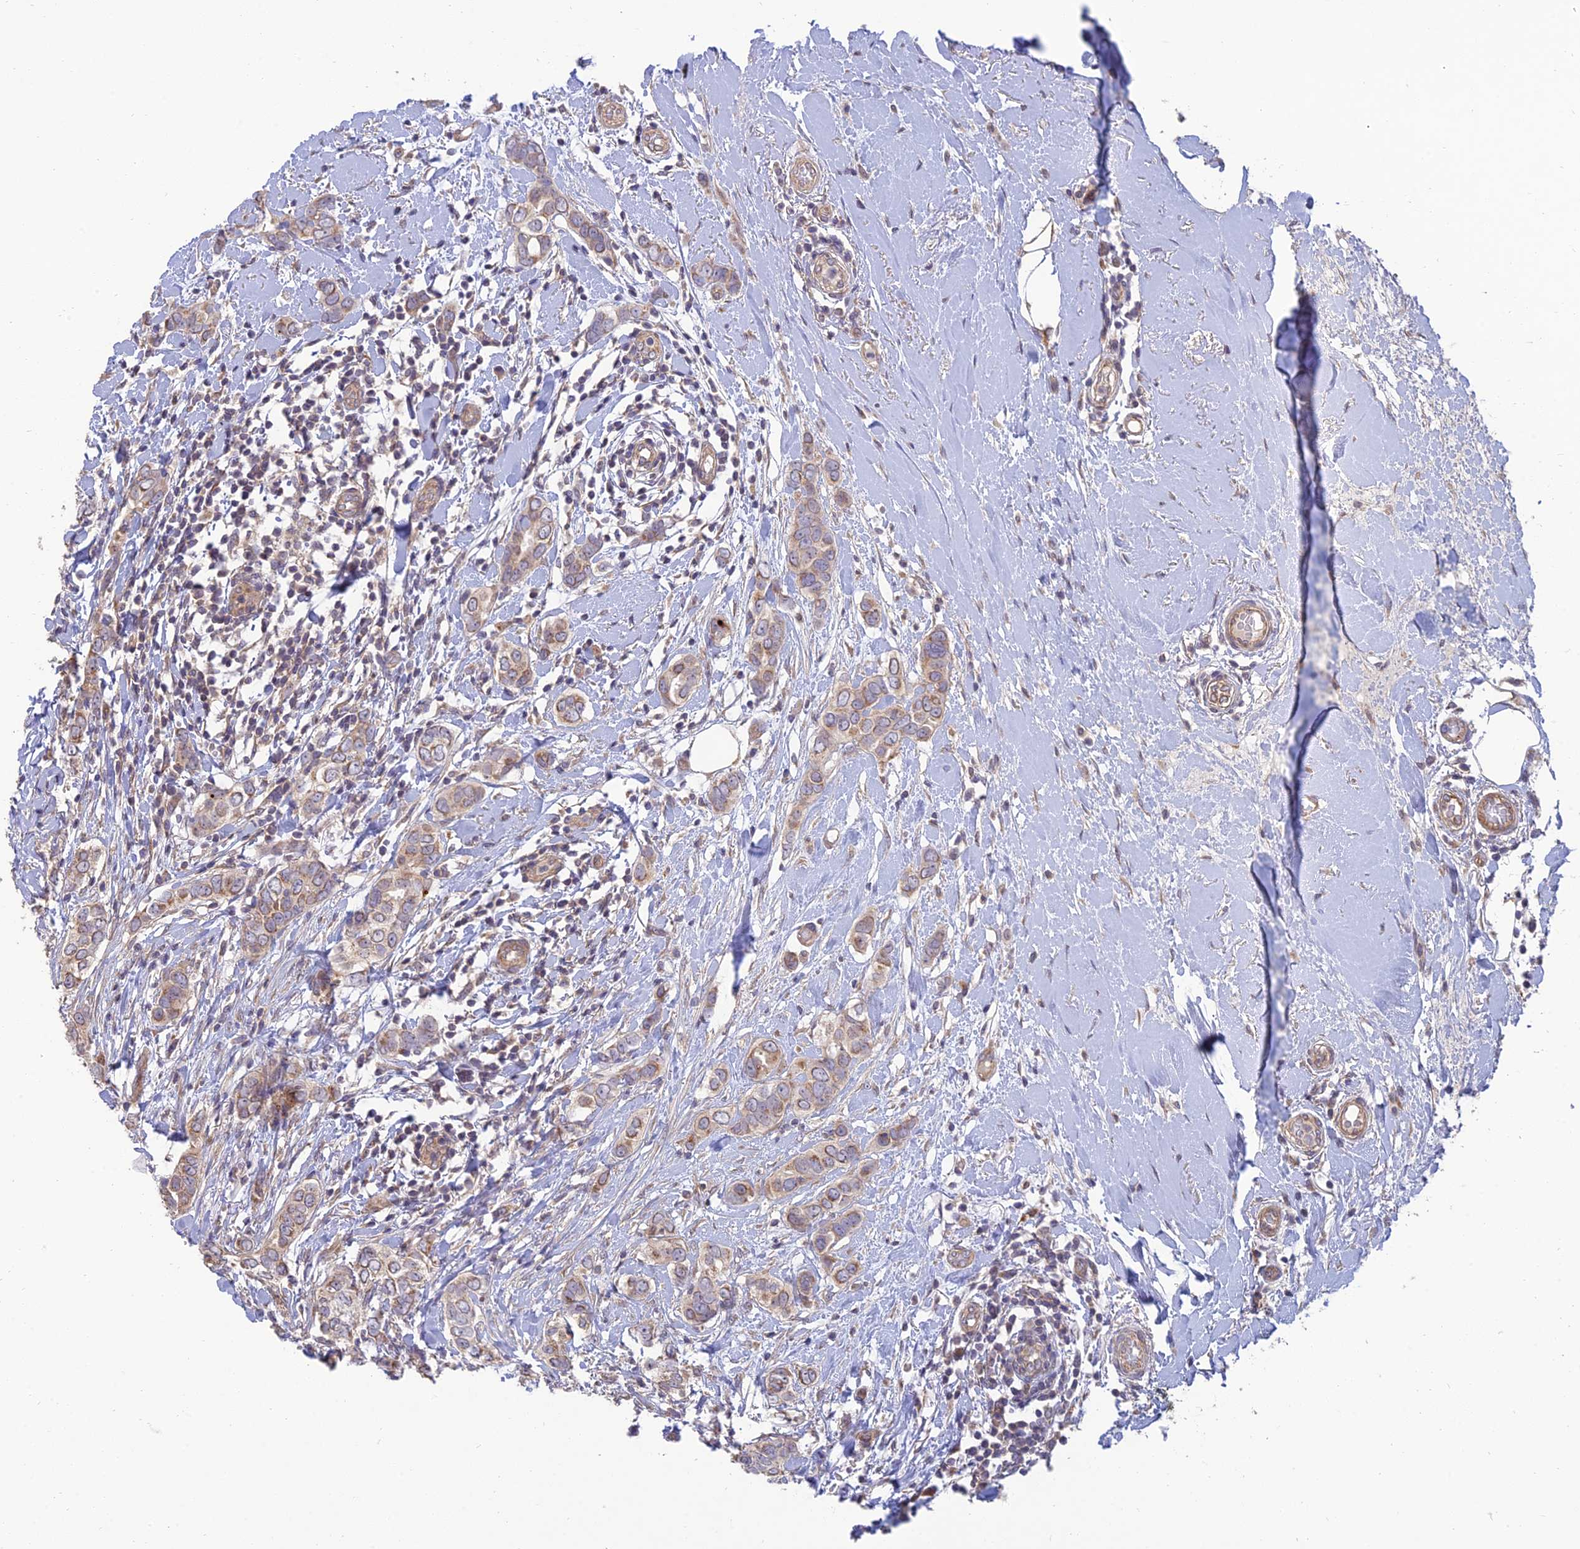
{"staining": {"intensity": "weak", "quantity": "25%-75%", "location": "cytoplasmic/membranous"}, "tissue": "breast cancer", "cell_type": "Tumor cells", "image_type": "cancer", "snomed": [{"axis": "morphology", "description": "Lobular carcinoma"}, {"axis": "topography", "description": "Breast"}], "caption": "Breast cancer stained for a protein (brown) reveals weak cytoplasmic/membranous positive expression in about 25%-75% of tumor cells.", "gene": "C3orf20", "patient": {"sex": "female", "age": 51}}